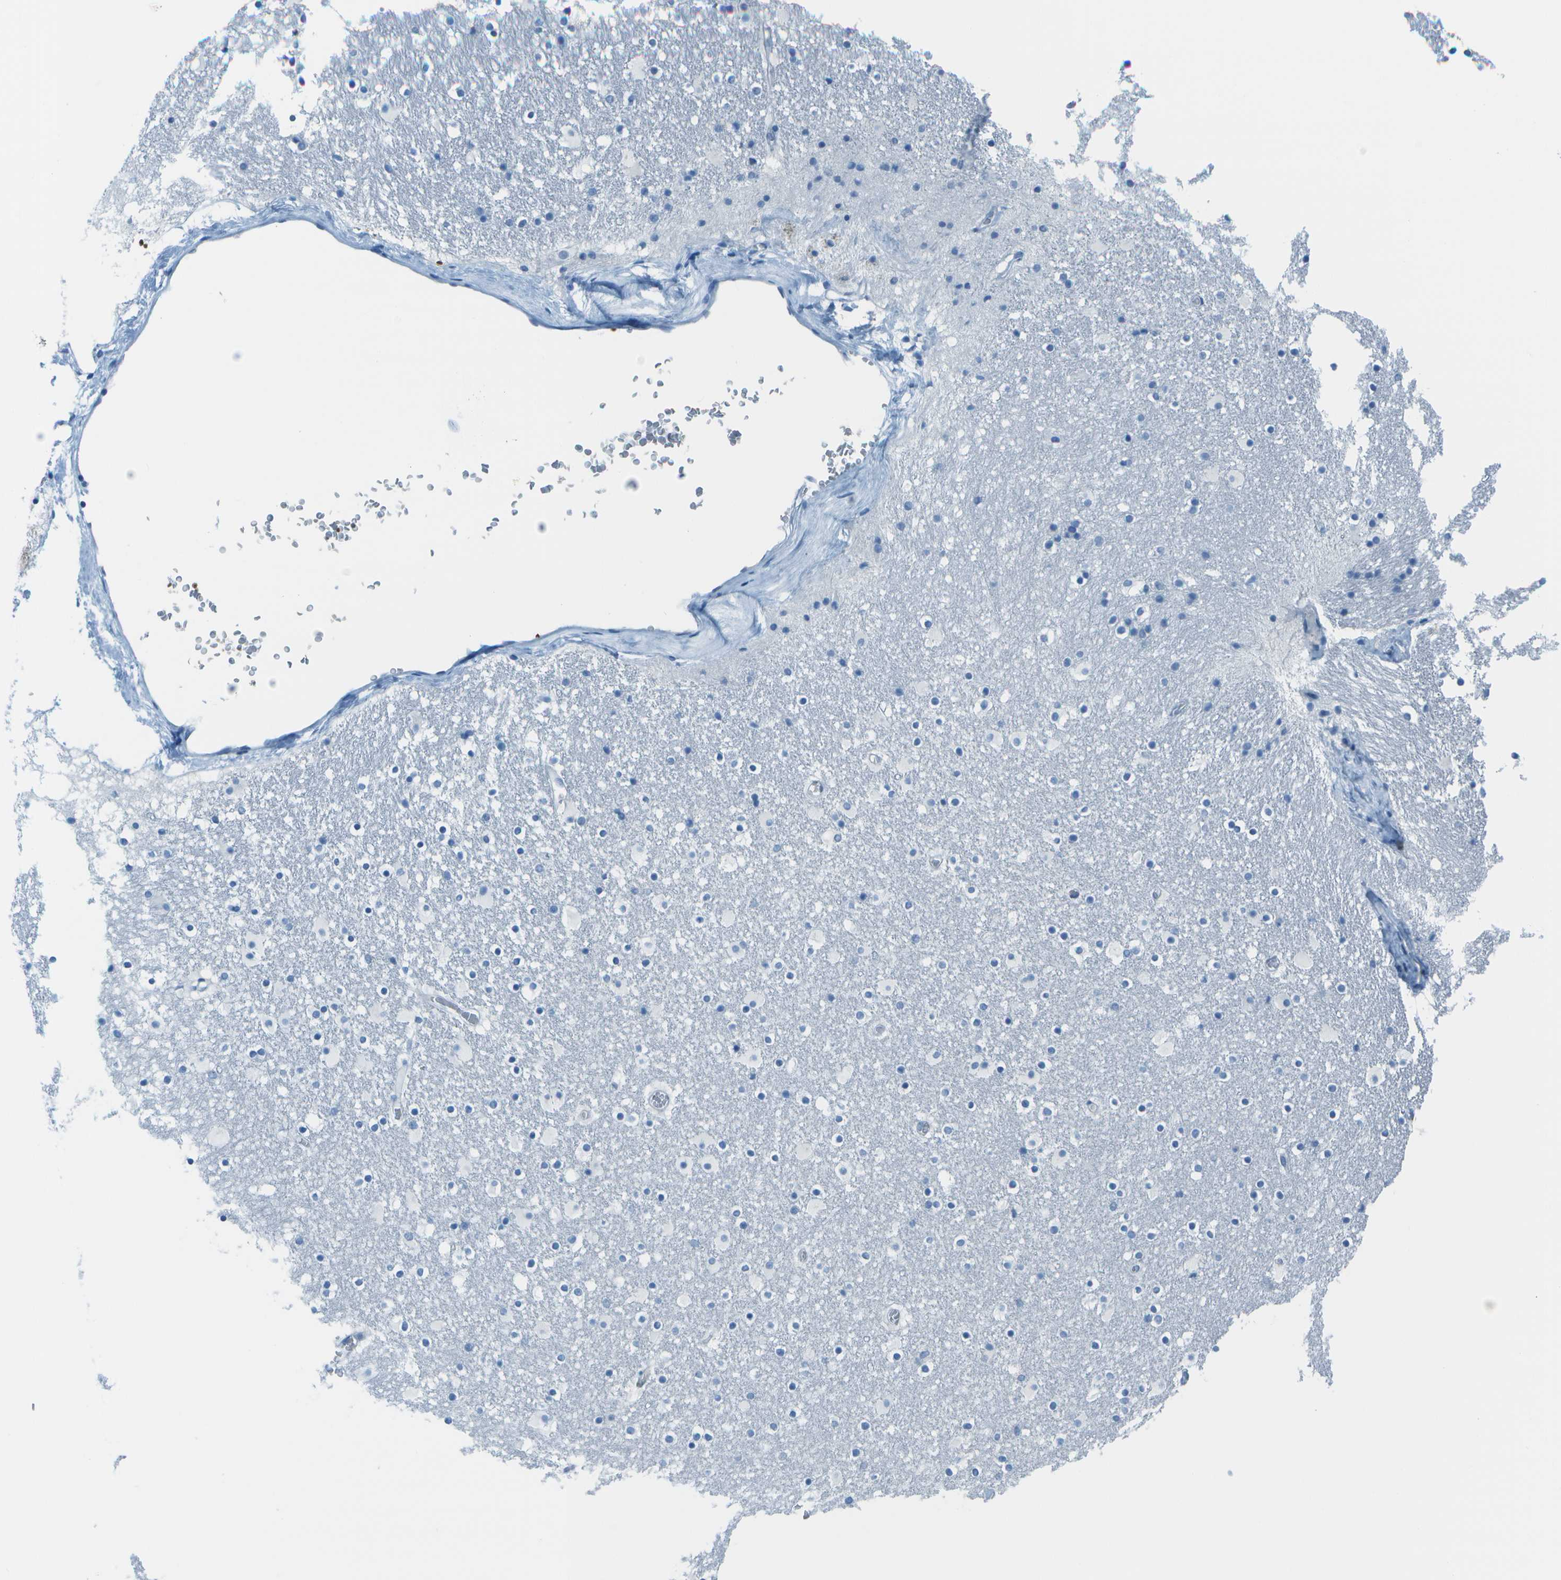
{"staining": {"intensity": "negative", "quantity": "none", "location": "none"}, "tissue": "caudate", "cell_type": "Glial cells", "image_type": "normal", "snomed": [{"axis": "morphology", "description": "Normal tissue, NOS"}, {"axis": "topography", "description": "Lateral ventricle wall"}], "caption": "IHC photomicrograph of benign caudate: human caudate stained with DAB (3,3'-diaminobenzidine) displays no significant protein staining in glial cells. (DAB immunohistochemistry (IHC) with hematoxylin counter stain).", "gene": "ASL", "patient": {"sex": "male", "age": 45}}